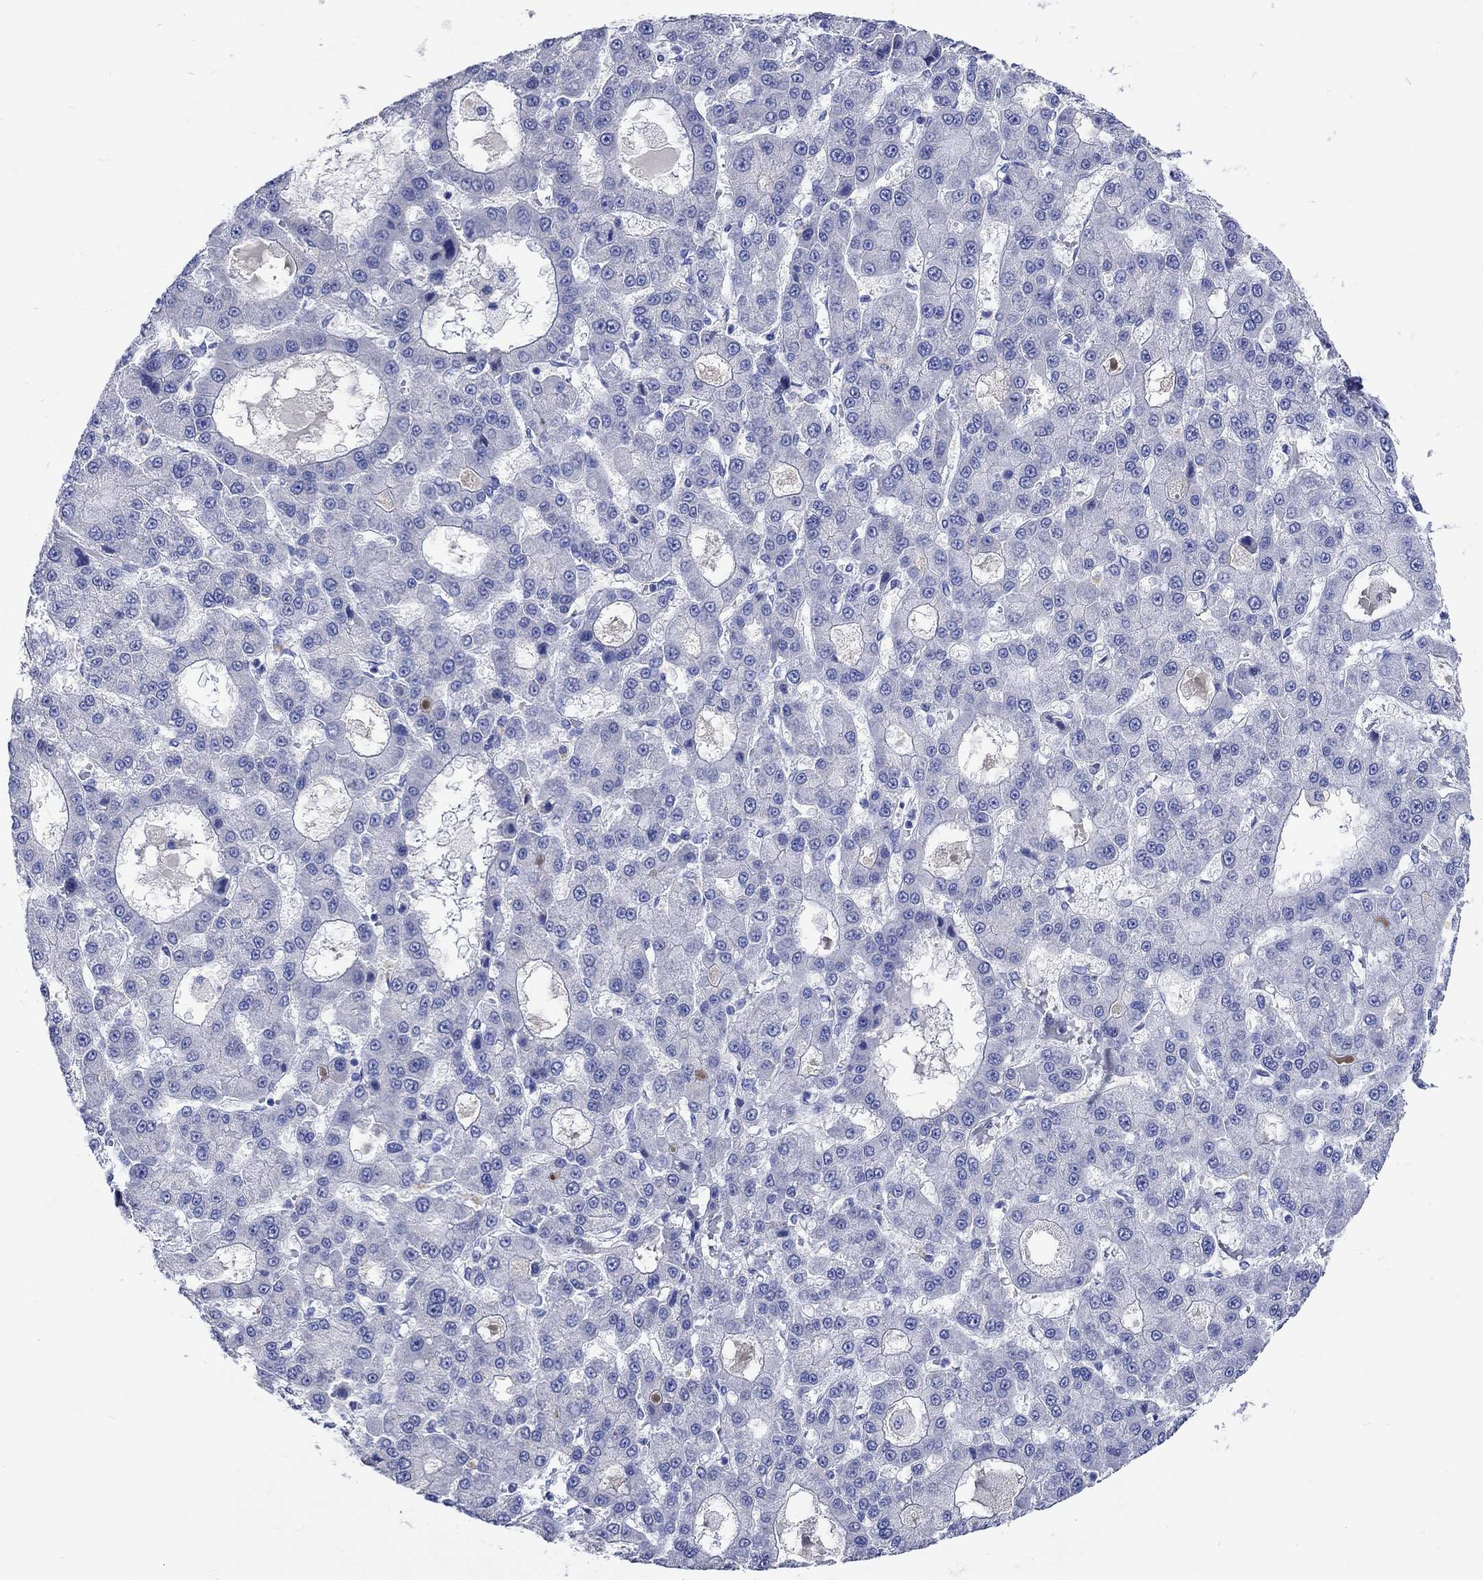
{"staining": {"intensity": "negative", "quantity": "none", "location": "none"}, "tissue": "liver cancer", "cell_type": "Tumor cells", "image_type": "cancer", "snomed": [{"axis": "morphology", "description": "Carcinoma, Hepatocellular, NOS"}, {"axis": "topography", "description": "Liver"}], "caption": "Protein analysis of liver cancer shows no significant positivity in tumor cells.", "gene": "SHISA4", "patient": {"sex": "male", "age": 70}}